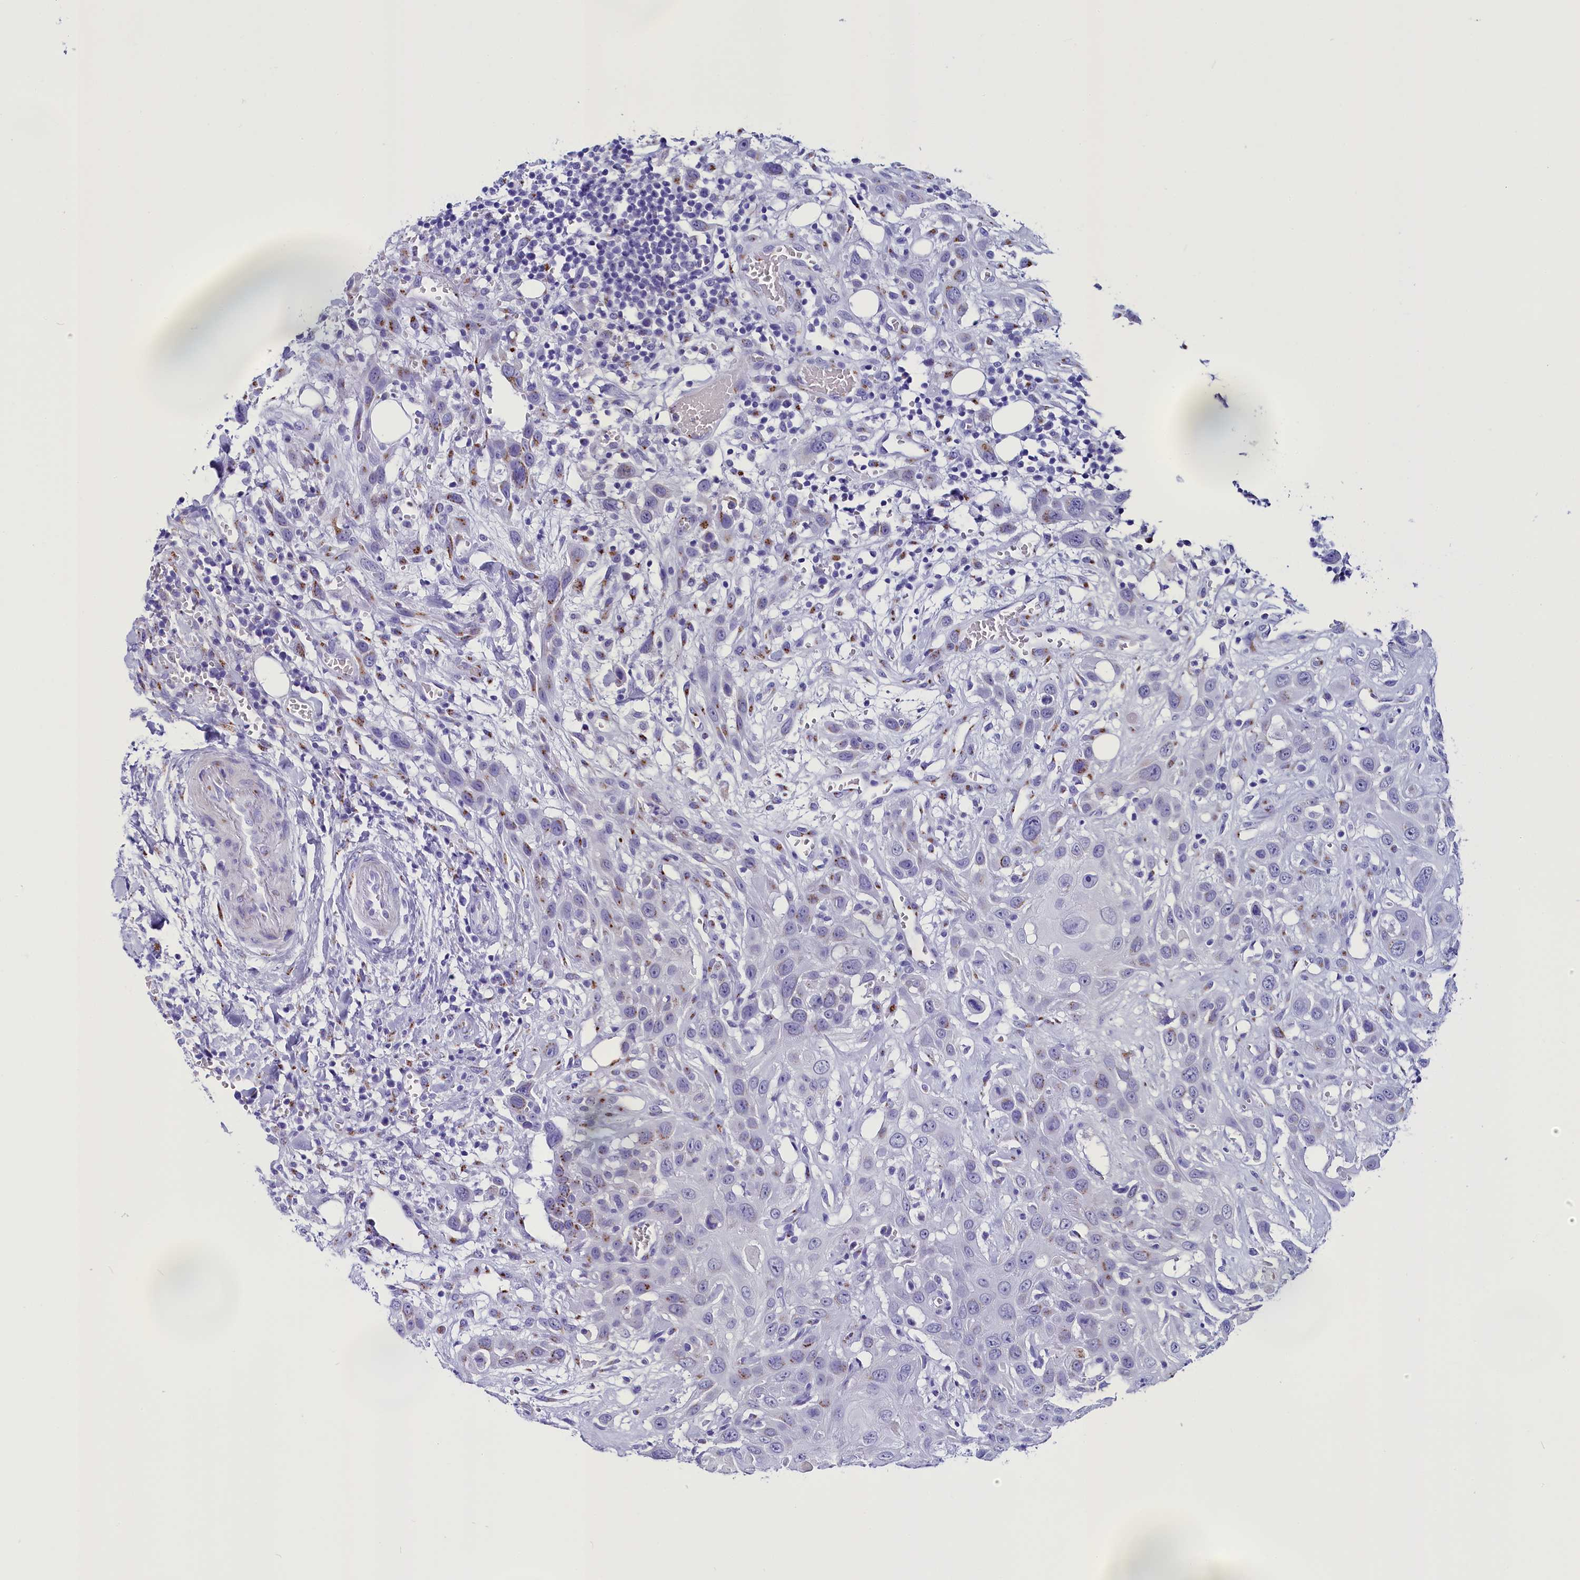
{"staining": {"intensity": "weak", "quantity": "<25%", "location": "cytoplasmic/membranous"}, "tissue": "head and neck cancer", "cell_type": "Tumor cells", "image_type": "cancer", "snomed": [{"axis": "morphology", "description": "Squamous cell carcinoma, NOS"}, {"axis": "topography", "description": "Head-Neck"}], "caption": "Tumor cells show no significant protein expression in head and neck cancer (squamous cell carcinoma).", "gene": "AP3B2", "patient": {"sex": "male", "age": 81}}